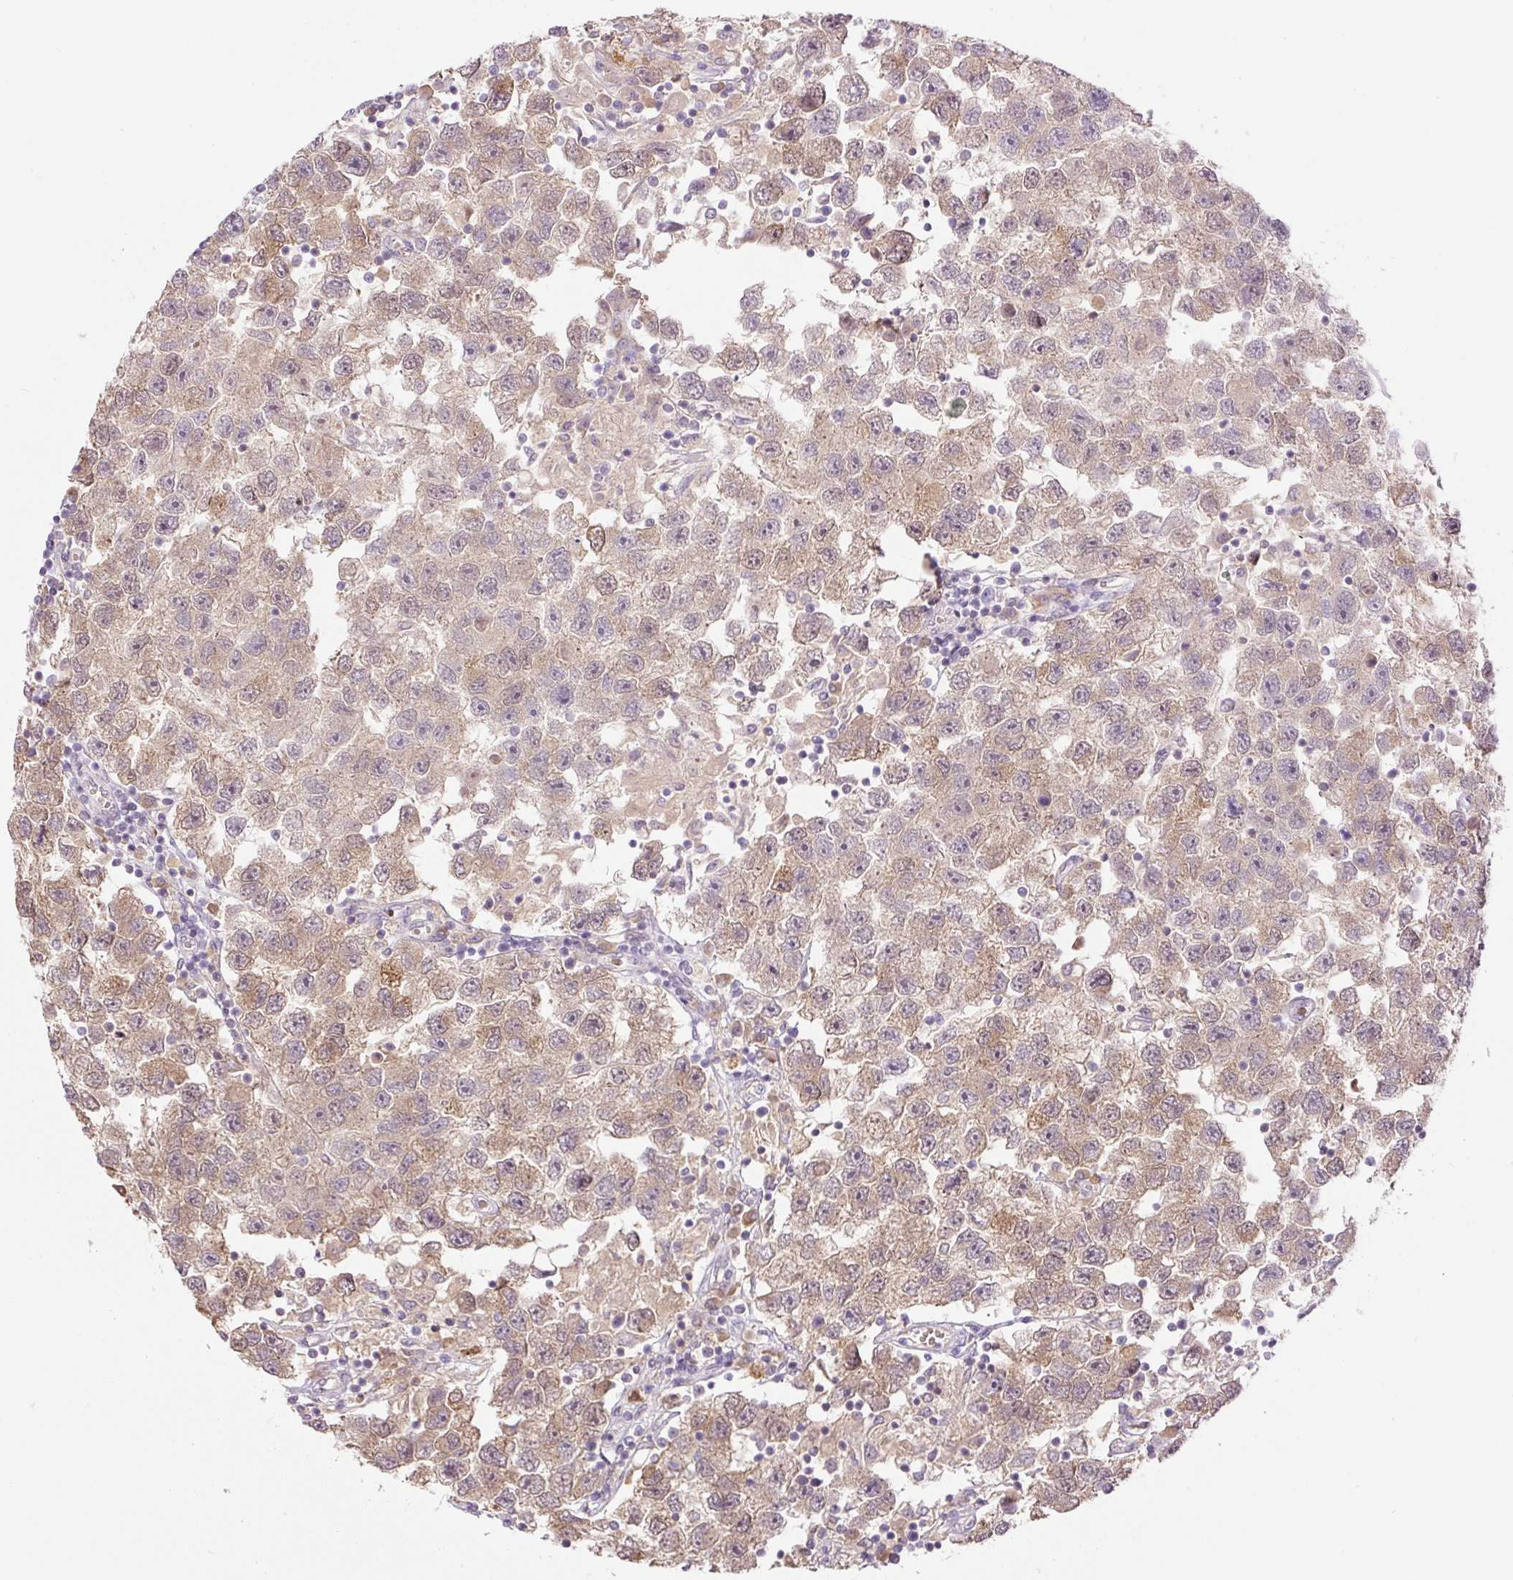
{"staining": {"intensity": "weak", "quantity": ">75%", "location": "cytoplasmic/membranous"}, "tissue": "testis cancer", "cell_type": "Tumor cells", "image_type": "cancer", "snomed": [{"axis": "morphology", "description": "Seminoma, NOS"}, {"axis": "topography", "description": "Testis"}], "caption": "A low amount of weak cytoplasmic/membranous expression is identified in about >75% of tumor cells in testis cancer tissue.", "gene": "HABP4", "patient": {"sex": "male", "age": 26}}